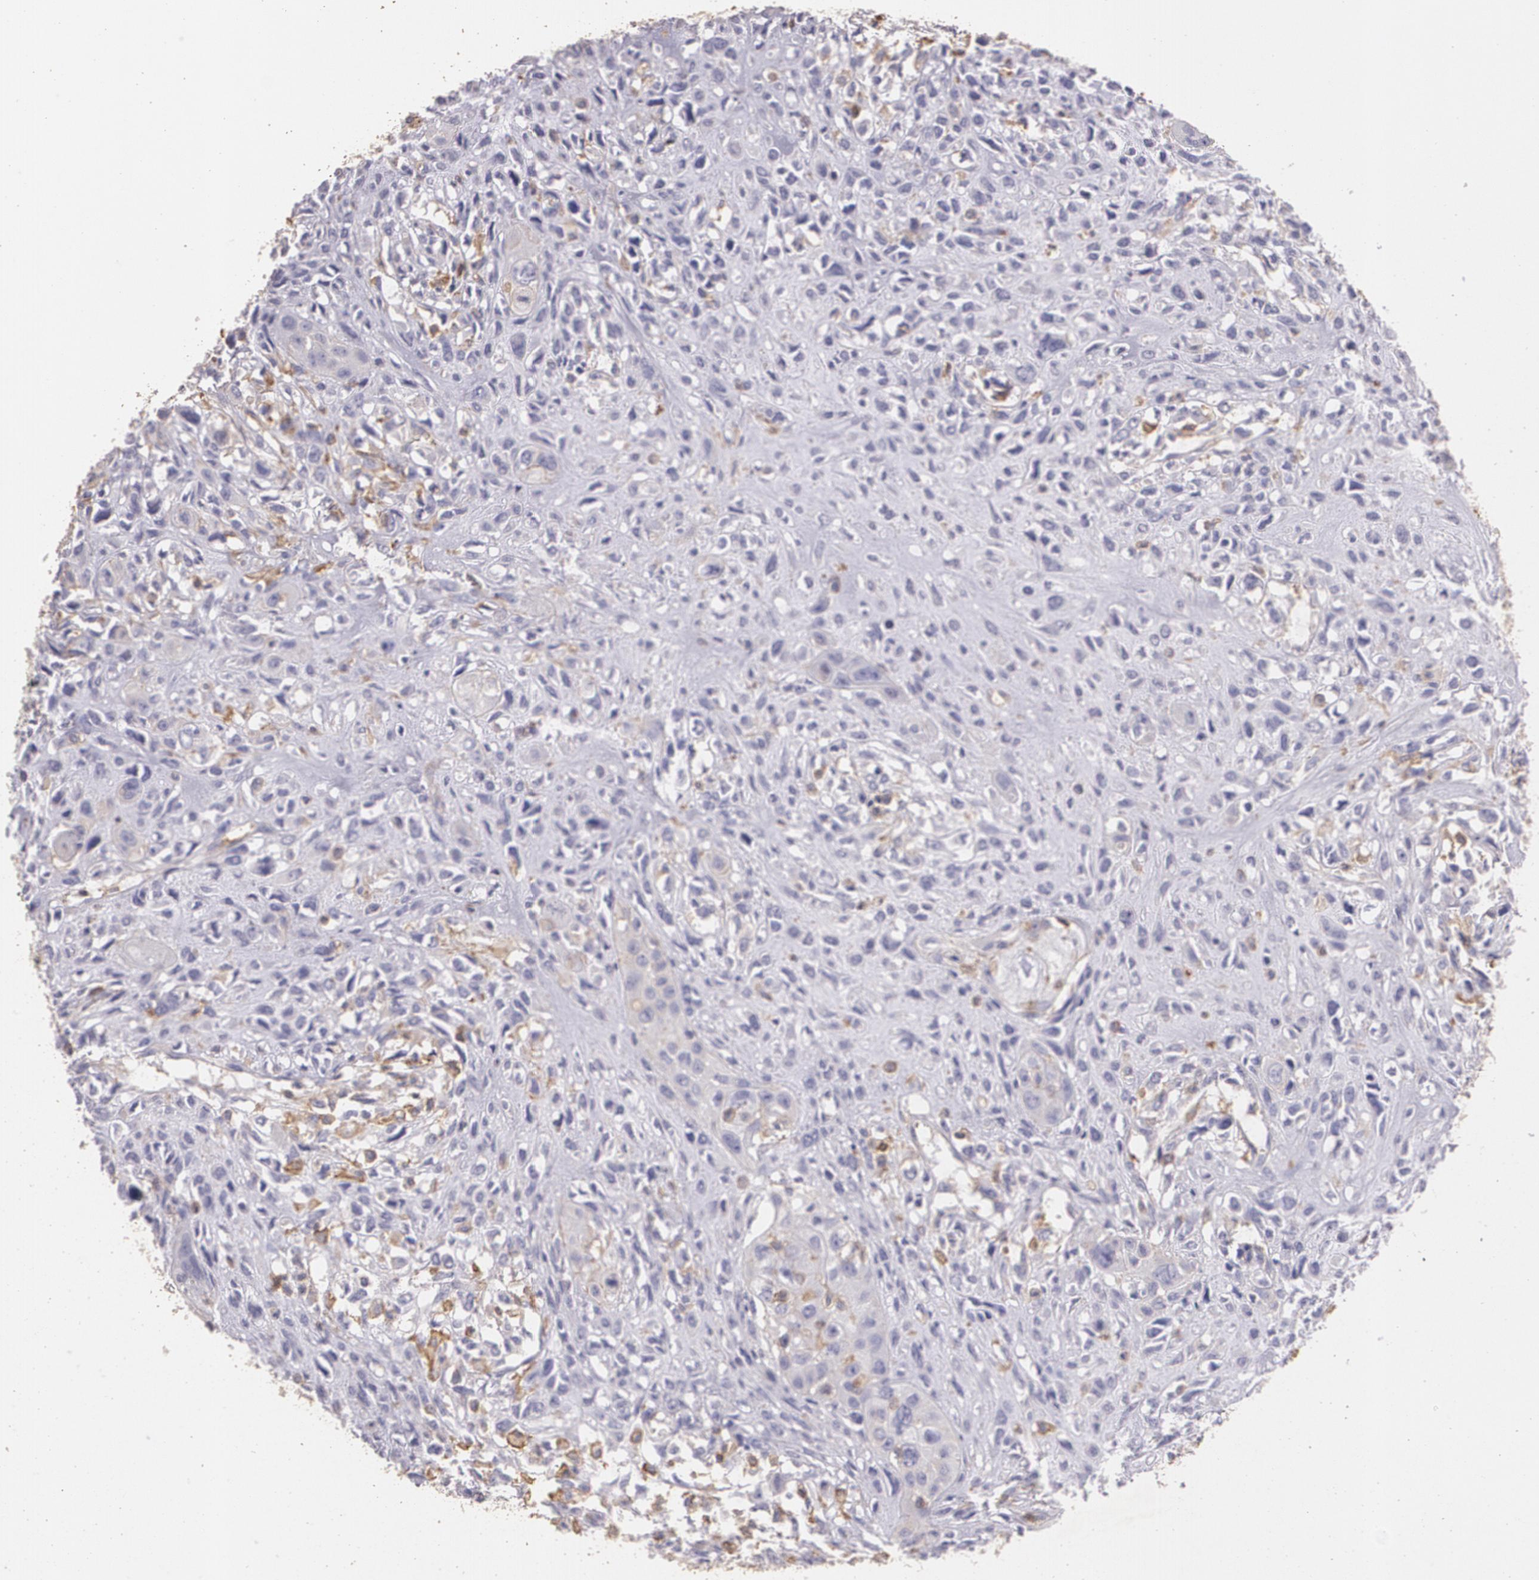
{"staining": {"intensity": "weak", "quantity": "<25%", "location": "cytoplasmic/membranous"}, "tissue": "head and neck cancer", "cell_type": "Tumor cells", "image_type": "cancer", "snomed": [{"axis": "morphology", "description": "Neoplasm, malignant, NOS"}, {"axis": "topography", "description": "Salivary gland"}, {"axis": "topography", "description": "Head-Neck"}], "caption": "Immunohistochemistry (IHC) photomicrograph of human malignant neoplasm (head and neck) stained for a protein (brown), which displays no staining in tumor cells.", "gene": "TGFBR1", "patient": {"sex": "male", "age": 43}}